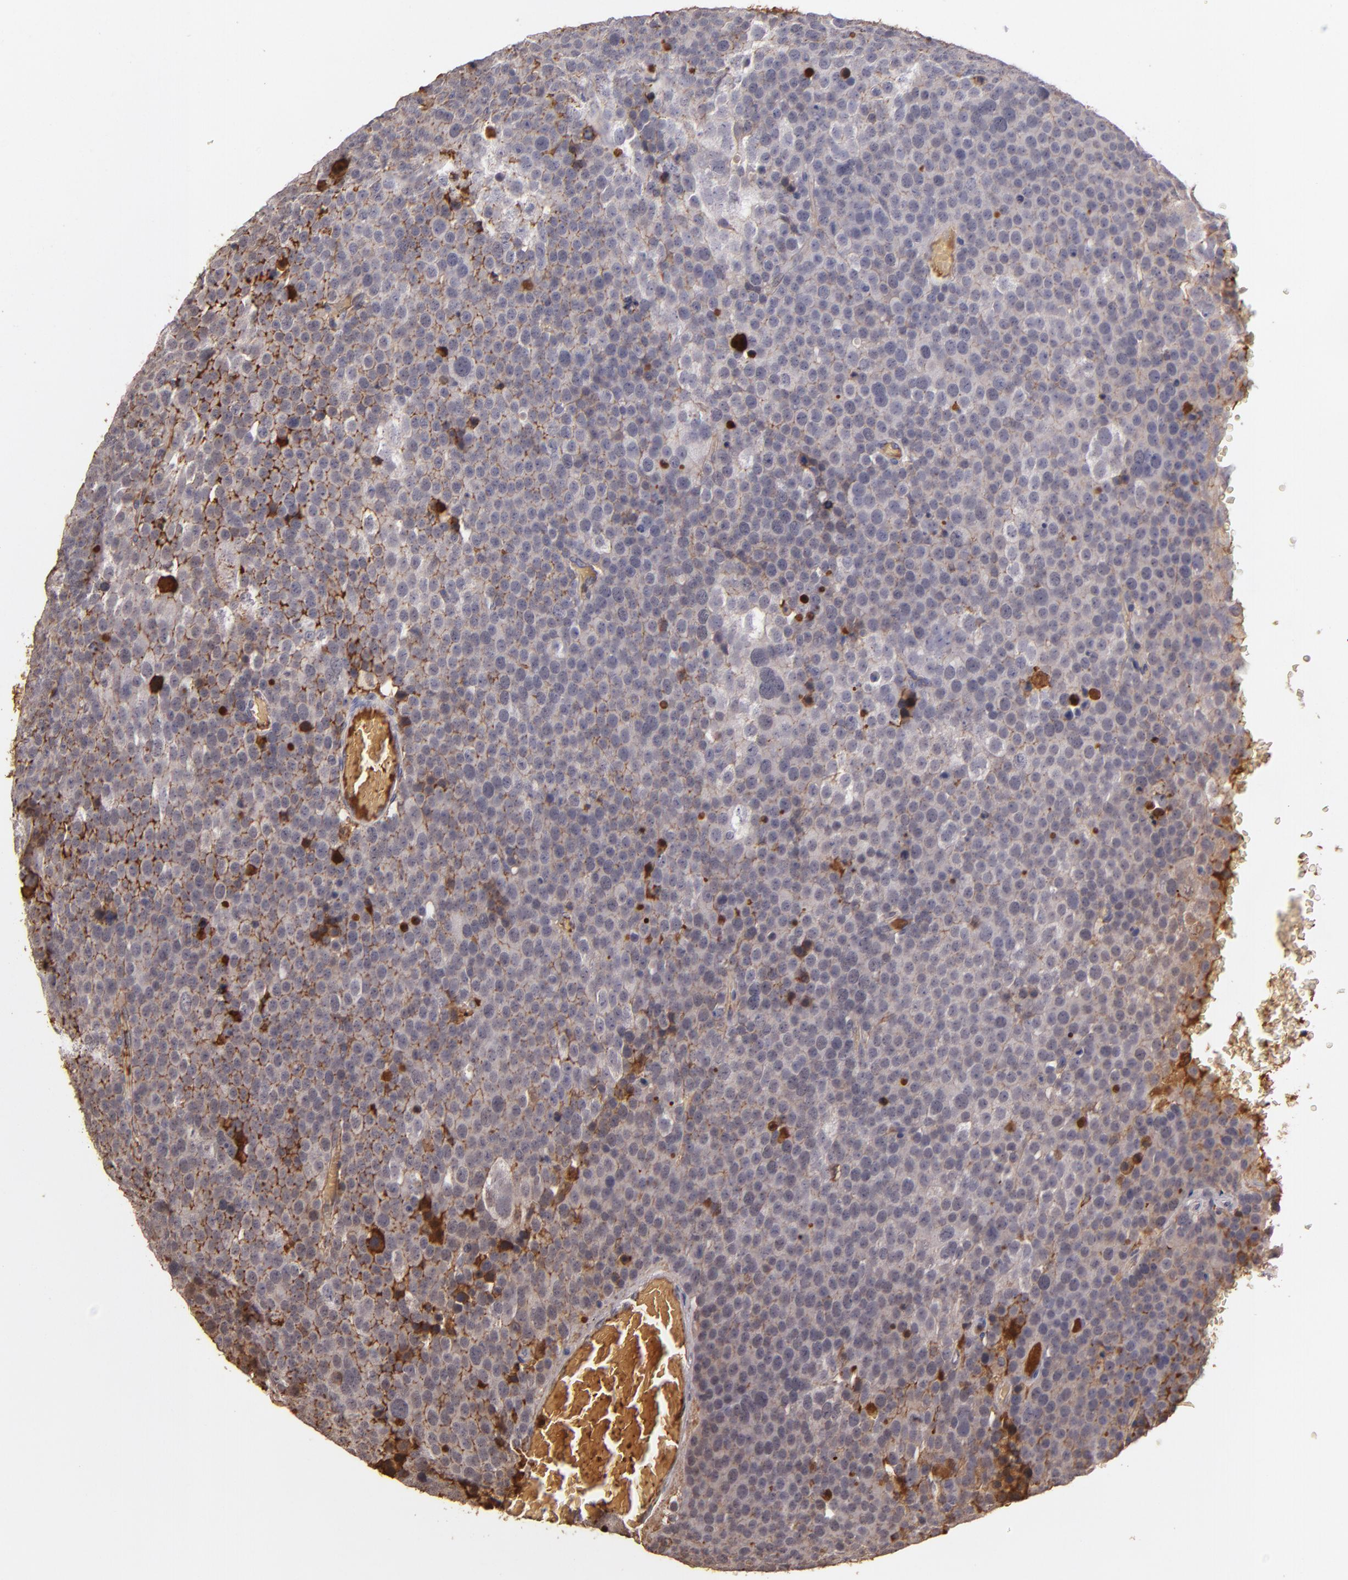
{"staining": {"intensity": "moderate", "quantity": ">75%", "location": "cytoplasmic/membranous"}, "tissue": "testis cancer", "cell_type": "Tumor cells", "image_type": "cancer", "snomed": [{"axis": "morphology", "description": "Seminoma, NOS"}, {"axis": "topography", "description": "Testis"}], "caption": "Human testis cancer (seminoma) stained with a brown dye reveals moderate cytoplasmic/membranous positive staining in about >75% of tumor cells.", "gene": "PTS", "patient": {"sex": "male", "age": 71}}